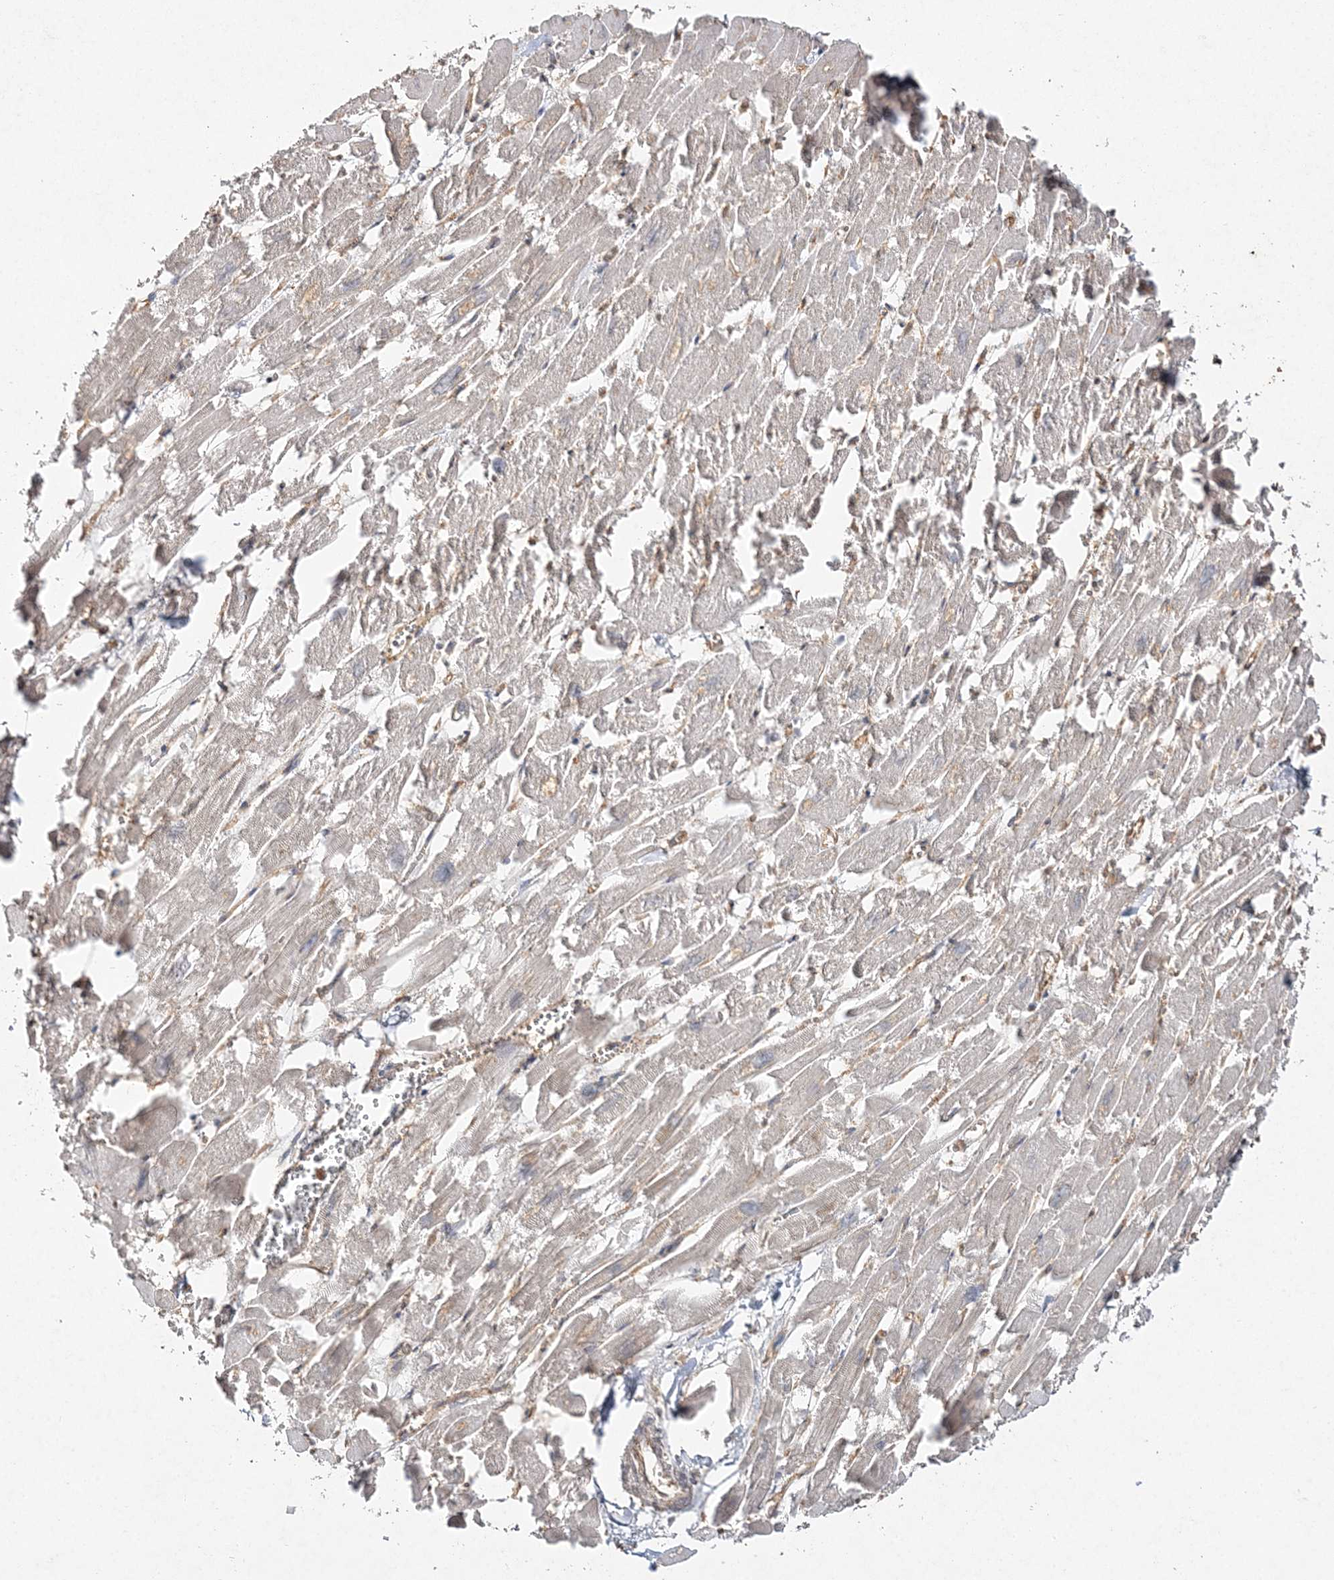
{"staining": {"intensity": "negative", "quantity": "none", "location": "none"}, "tissue": "heart muscle", "cell_type": "Cardiomyocytes", "image_type": "normal", "snomed": [{"axis": "morphology", "description": "Normal tissue, NOS"}, {"axis": "topography", "description": "Heart"}], "caption": "Immunohistochemical staining of benign human heart muscle displays no significant staining in cardiomyocytes. (Stains: DAB immunohistochemistry with hematoxylin counter stain, Microscopy: brightfield microscopy at high magnification).", "gene": "S100A11", "patient": {"sex": "male", "age": 54}}